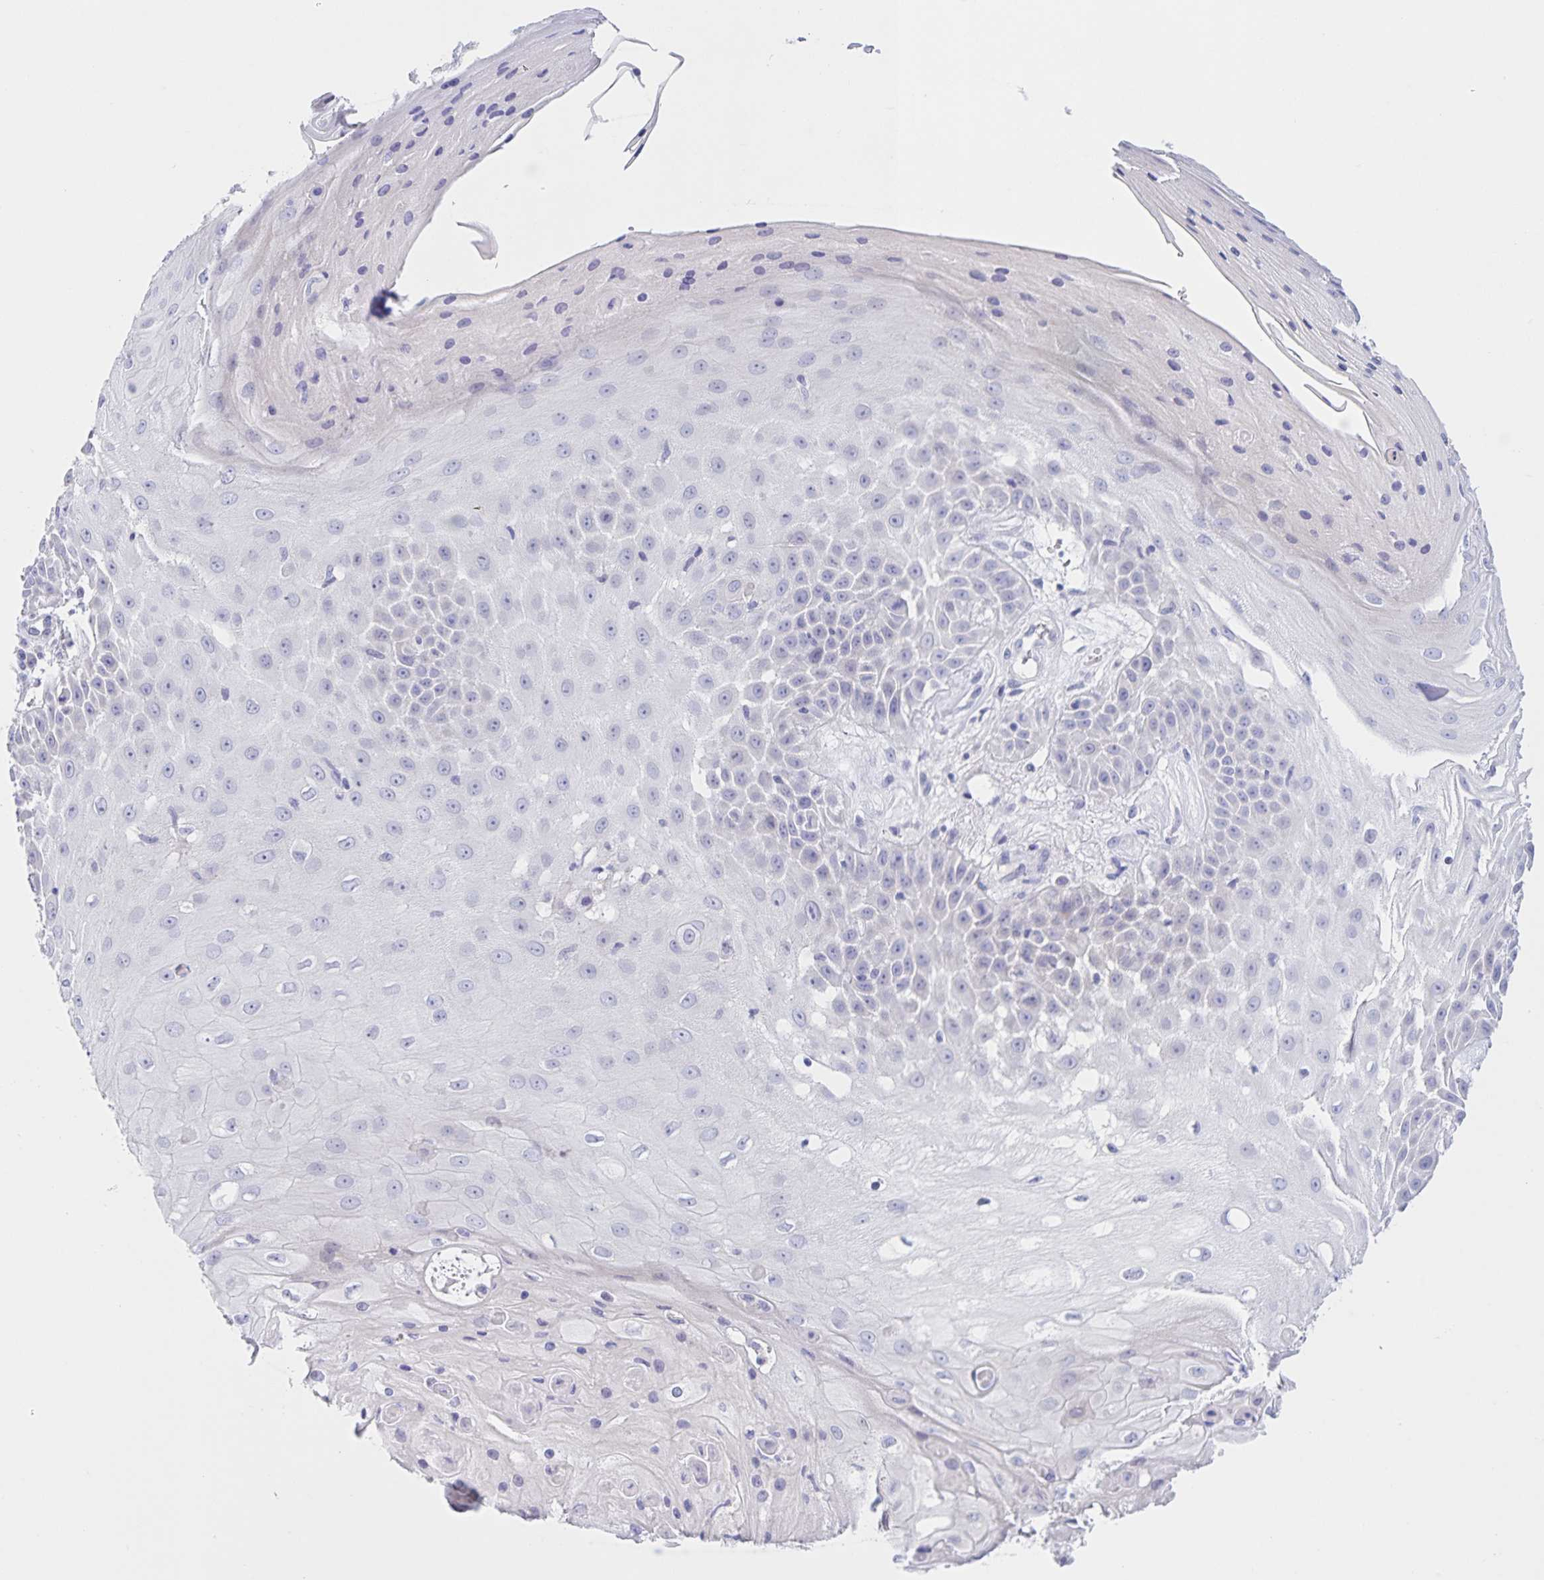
{"staining": {"intensity": "negative", "quantity": "none", "location": "none"}, "tissue": "skin cancer", "cell_type": "Tumor cells", "image_type": "cancer", "snomed": [{"axis": "morphology", "description": "Squamous cell carcinoma, NOS"}, {"axis": "topography", "description": "Skin"}], "caption": "DAB (3,3'-diaminobenzidine) immunohistochemical staining of human squamous cell carcinoma (skin) displays no significant staining in tumor cells.", "gene": "DMGDH", "patient": {"sex": "male", "age": 70}}